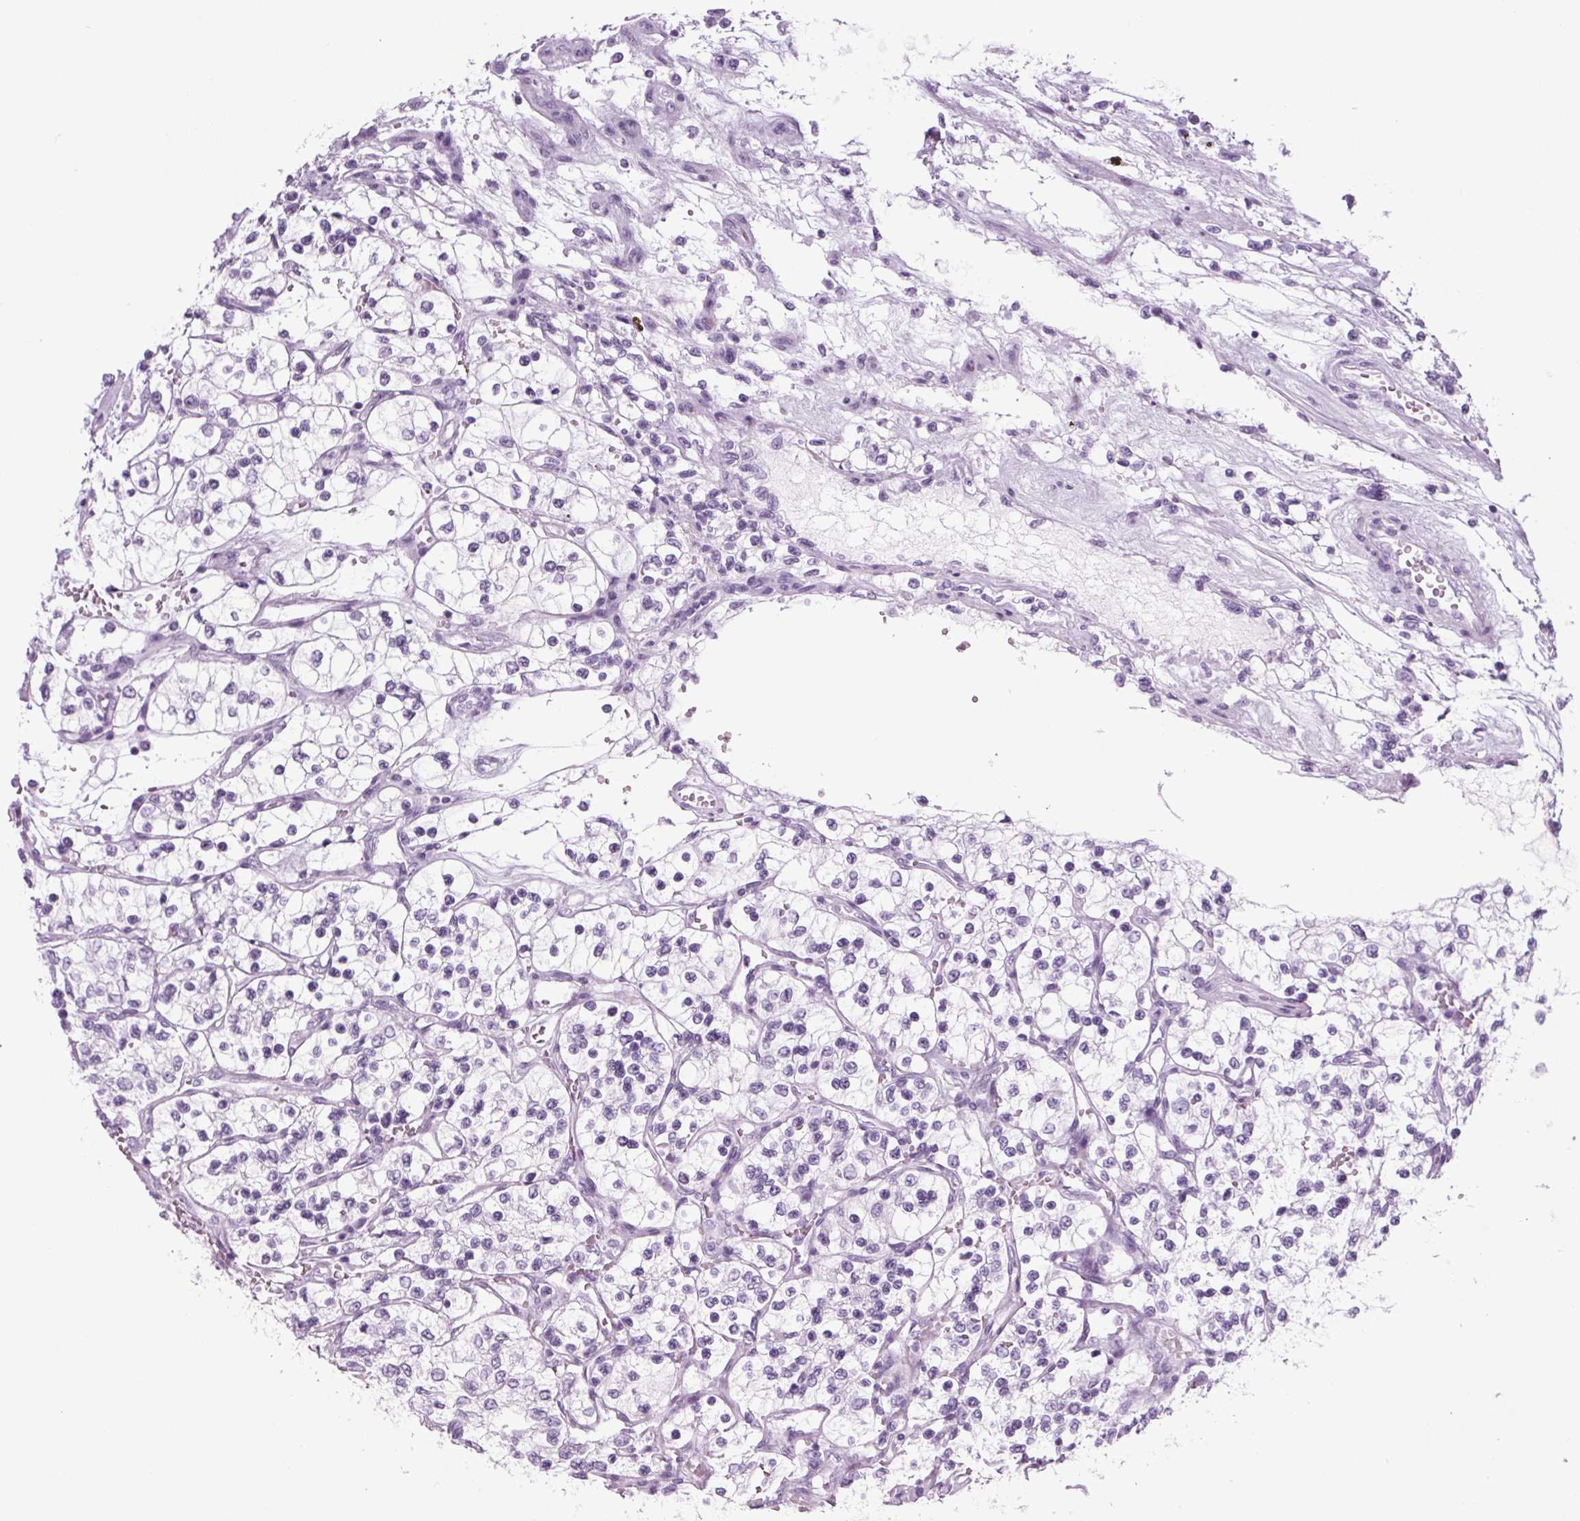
{"staining": {"intensity": "negative", "quantity": "none", "location": "none"}, "tissue": "renal cancer", "cell_type": "Tumor cells", "image_type": "cancer", "snomed": [{"axis": "morphology", "description": "Adenocarcinoma, NOS"}, {"axis": "topography", "description": "Kidney"}], "caption": "Immunohistochemical staining of human renal cancer (adenocarcinoma) shows no significant expression in tumor cells.", "gene": "PPP1R1A", "patient": {"sex": "female", "age": 69}}